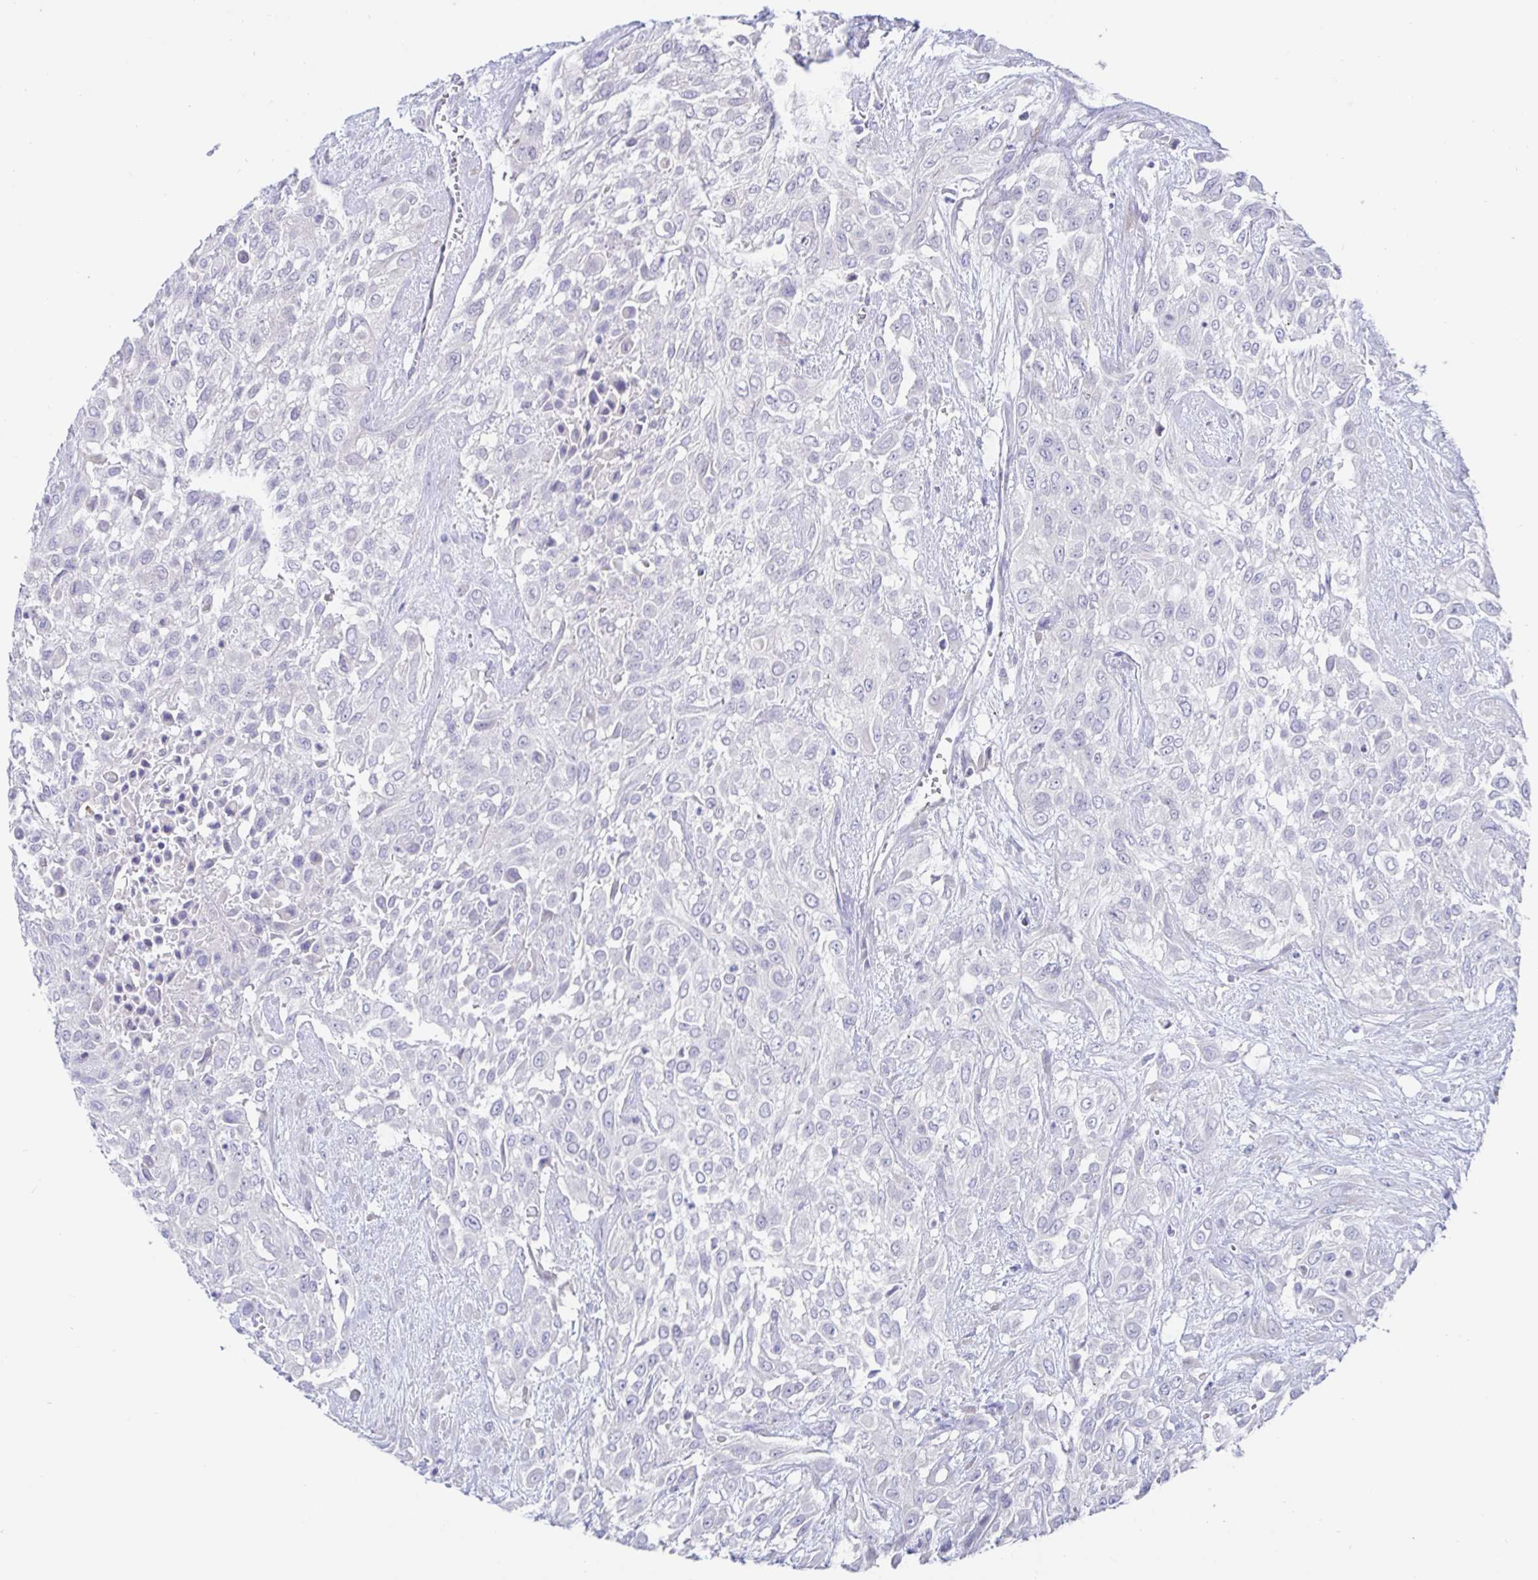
{"staining": {"intensity": "negative", "quantity": "none", "location": "none"}, "tissue": "urothelial cancer", "cell_type": "Tumor cells", "image_type": "cancer", "snomed": [{"axis": "morphology", "description": "Urothelial carcinoma, High grade"}, {"axis": "topography", "description": "Urinary bladder"}], "caption": "This photomicrograph is of urothelial carcinoma (high-grade) stained with immunohistochemistry (IHC) to label a protein in brown with the nuclei are counter-stained blue. There is no staining in tumor cells. (Brightfield microscopy of DAB (3,3'-diaminobenzidine) IHC at high magnification).", "gene": "SIAH3", "patient": {"sex": "male", "age": 57}}